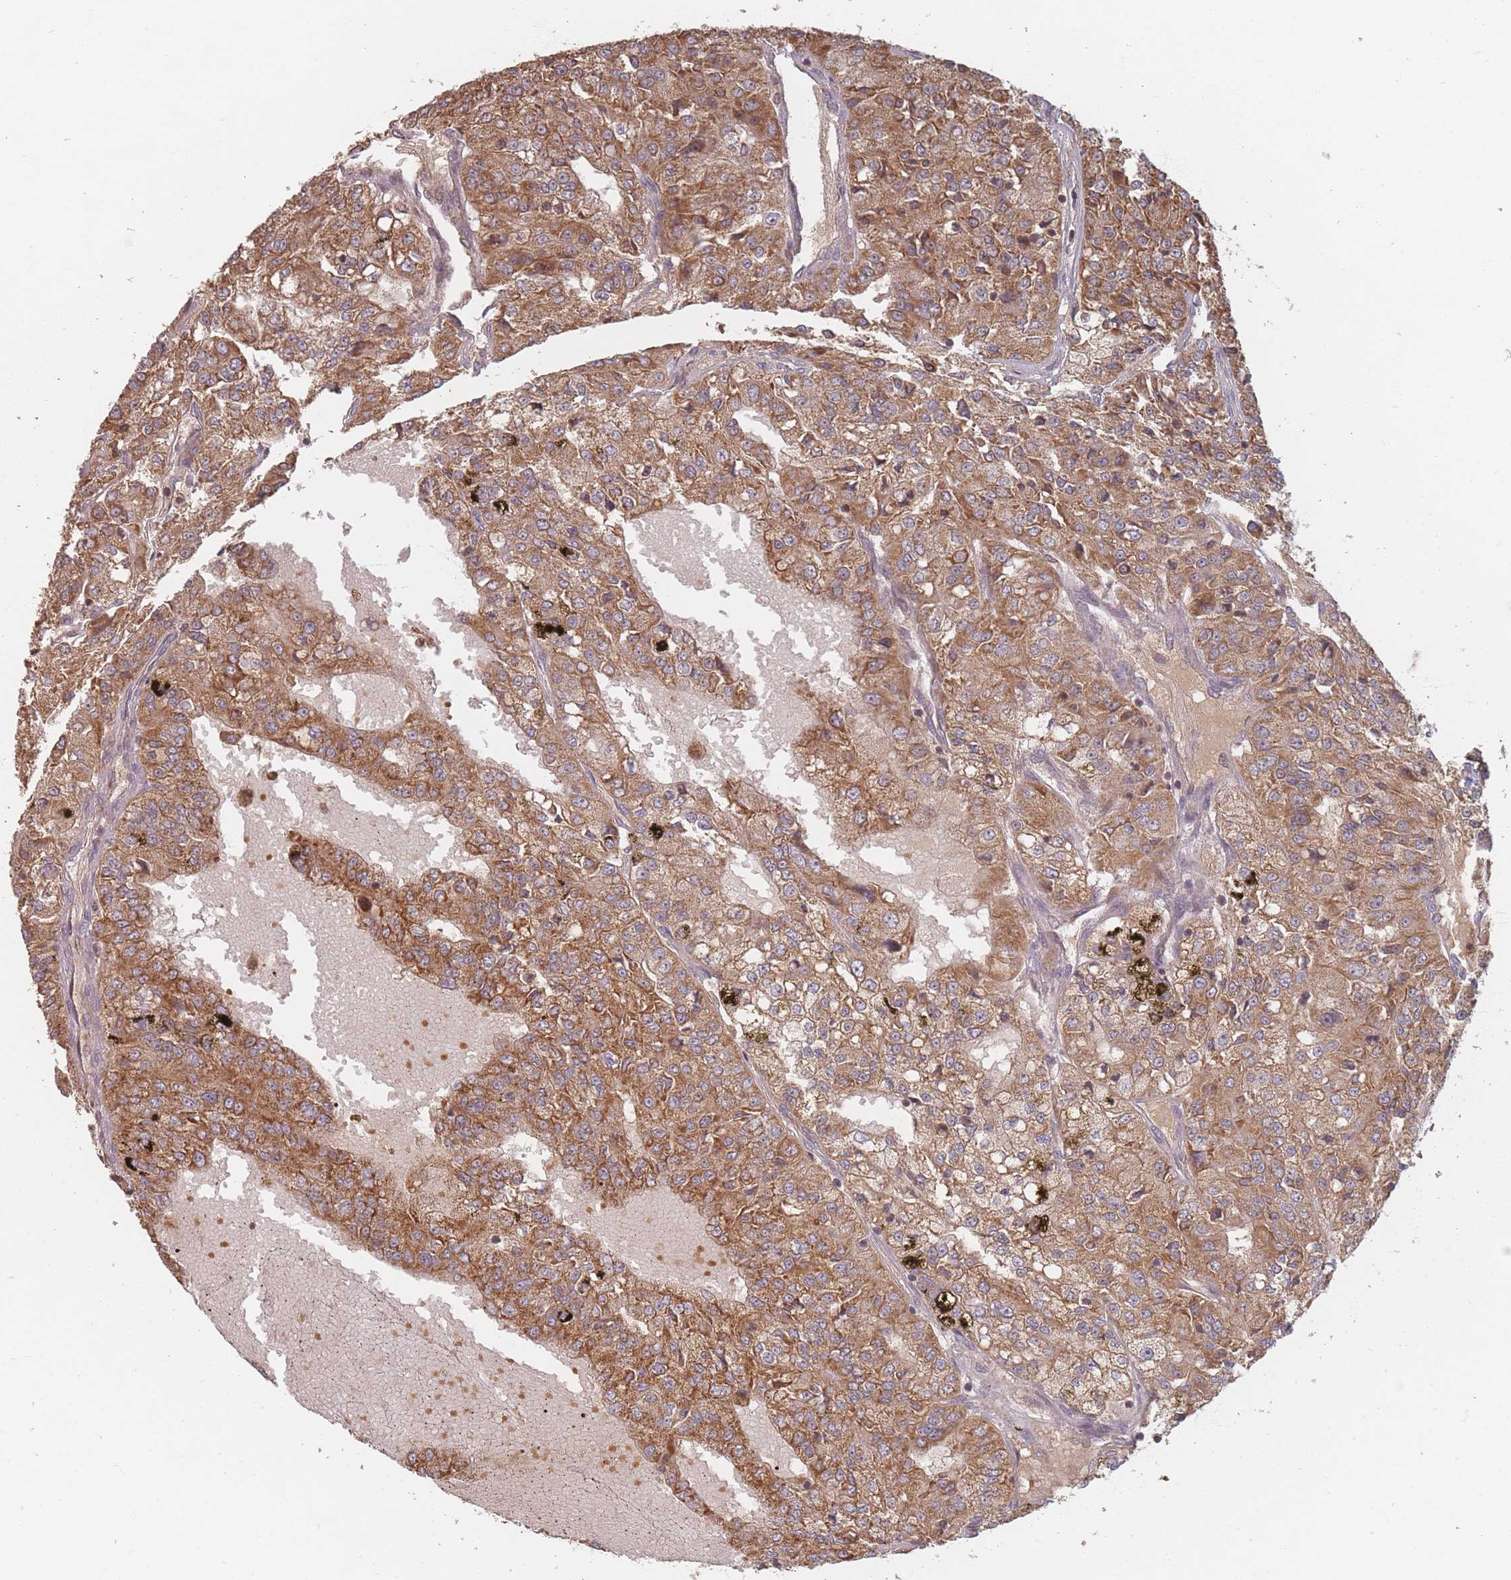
{"staining": {"intensity": "moderate", "quantity": ">75%", "location": "cytoplasmic/membranous"}, "tissue": "renal cancer", "cell_type": "Tumor cells", "image_type": "cancer", "snomed": [{"axis": "morphology", "description": "Adenocarcinoma, NOS"}, {"axis": "topography", "description": "Kidney"}], "caption": "Brown immunohistochemical staining in renal adenocarcinoma shows moderate cytoplasmic/membranous staining in approximately >75% of tumor cells.", "gene": "OR2M4", "patient": {"sex": "female", "age": 63}}